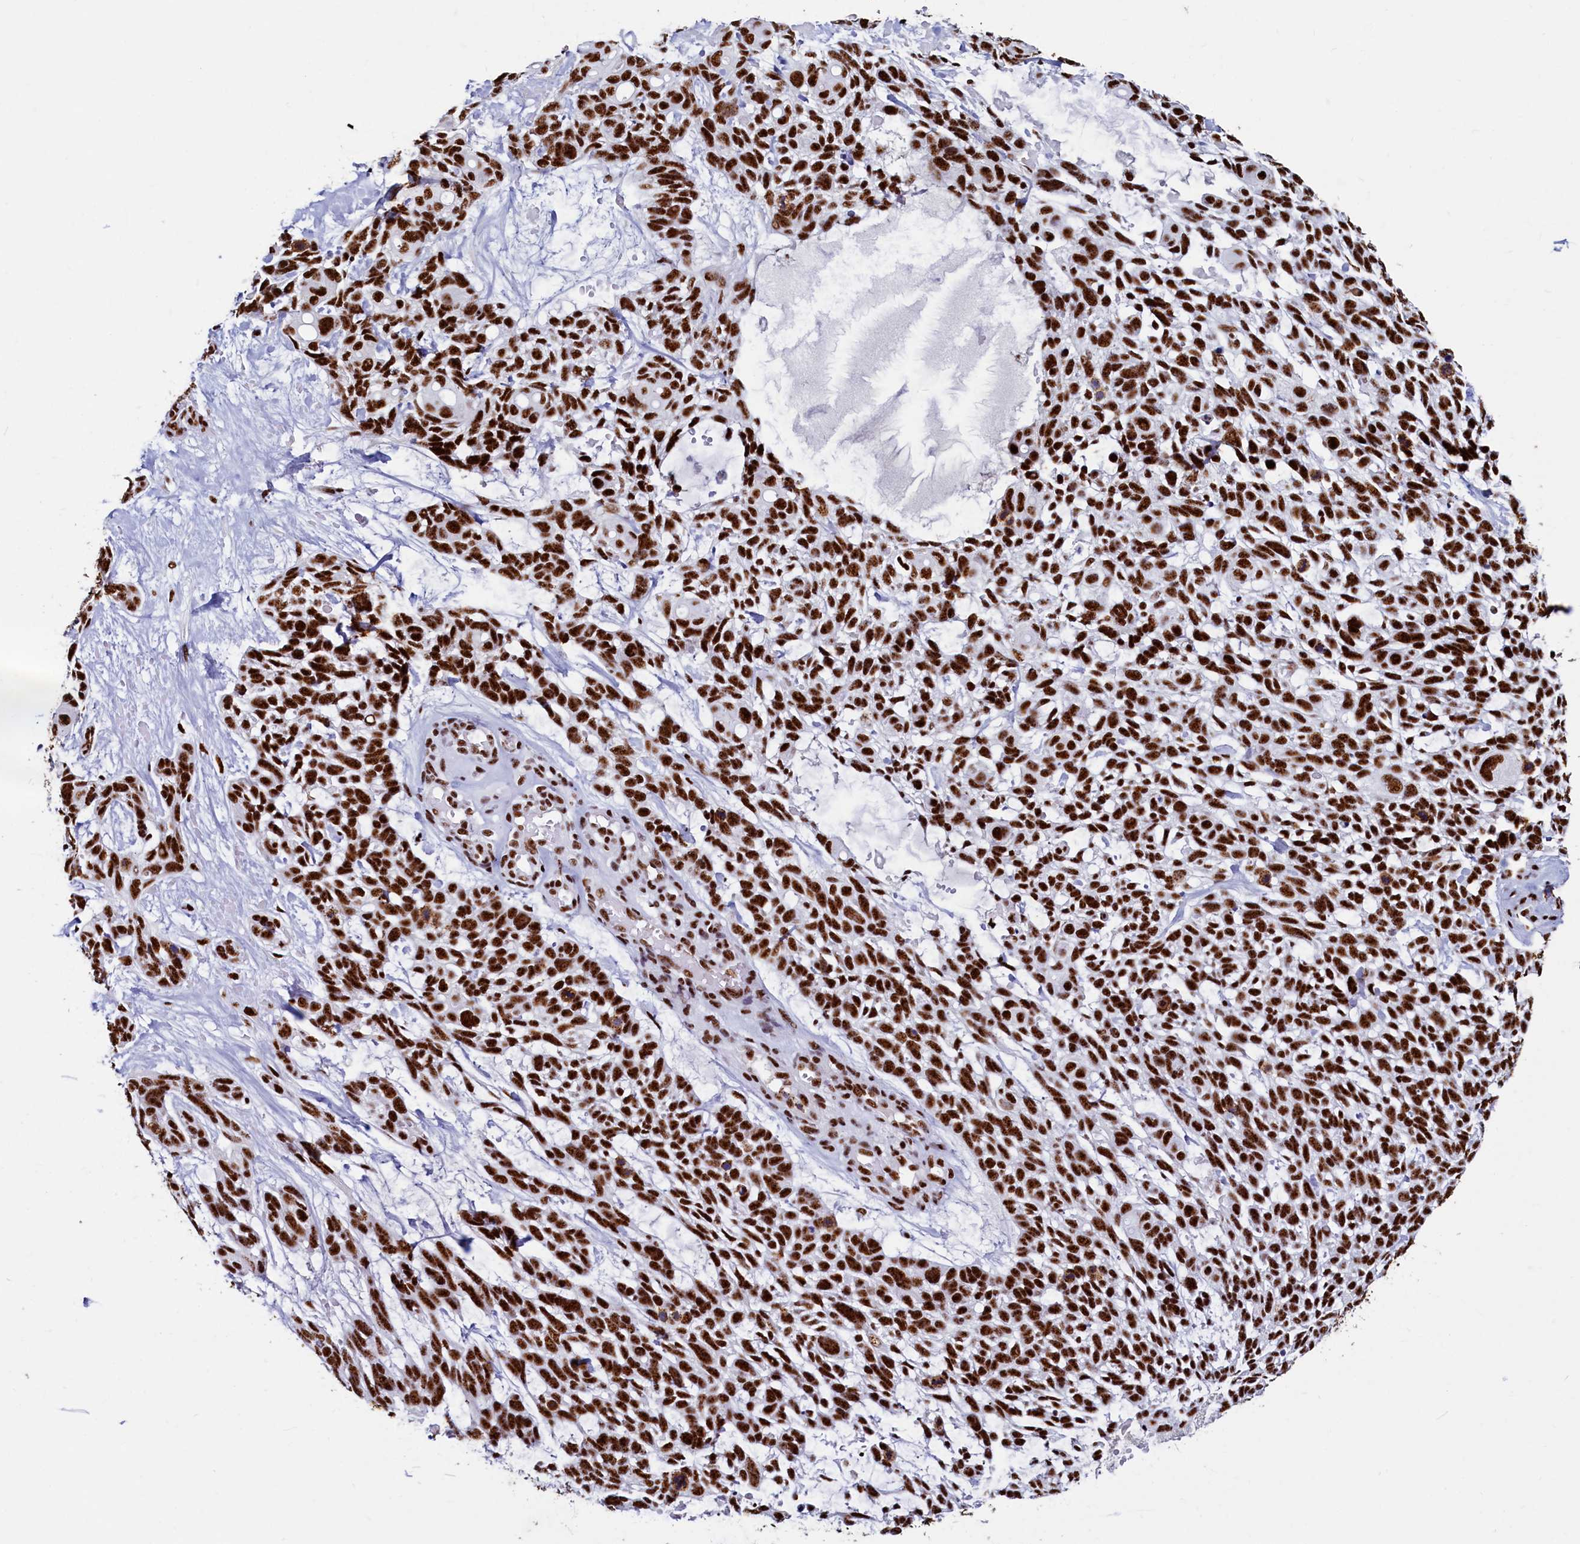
{"staining": {"intensity": "strong", "quantity": ">75%", "location": "nuclear"}, "tissue": "skin cancer", "cell_type": "Tumor cells", "image_type": "cancer", "snomed": [{"axis": "morphology", "description": "Basal cell carcinoma"}, {"axis": "topography", "description": "Skin"}], "caption": "Immunohistochemistry staining of skin cancer (basal cell carcinoma), which reveals high levels of strong nuclear staining in approximately >75% of tumor cells indicating strong nuclear protein expression. The staining was performed using DAB (3,3'-diaminobenzidine) (brown) for protein detection and nuclei were counterstained in hematoxylin (blue).", "gene": "SRRM2", "patient": {"sex": "male", "age": 88}}